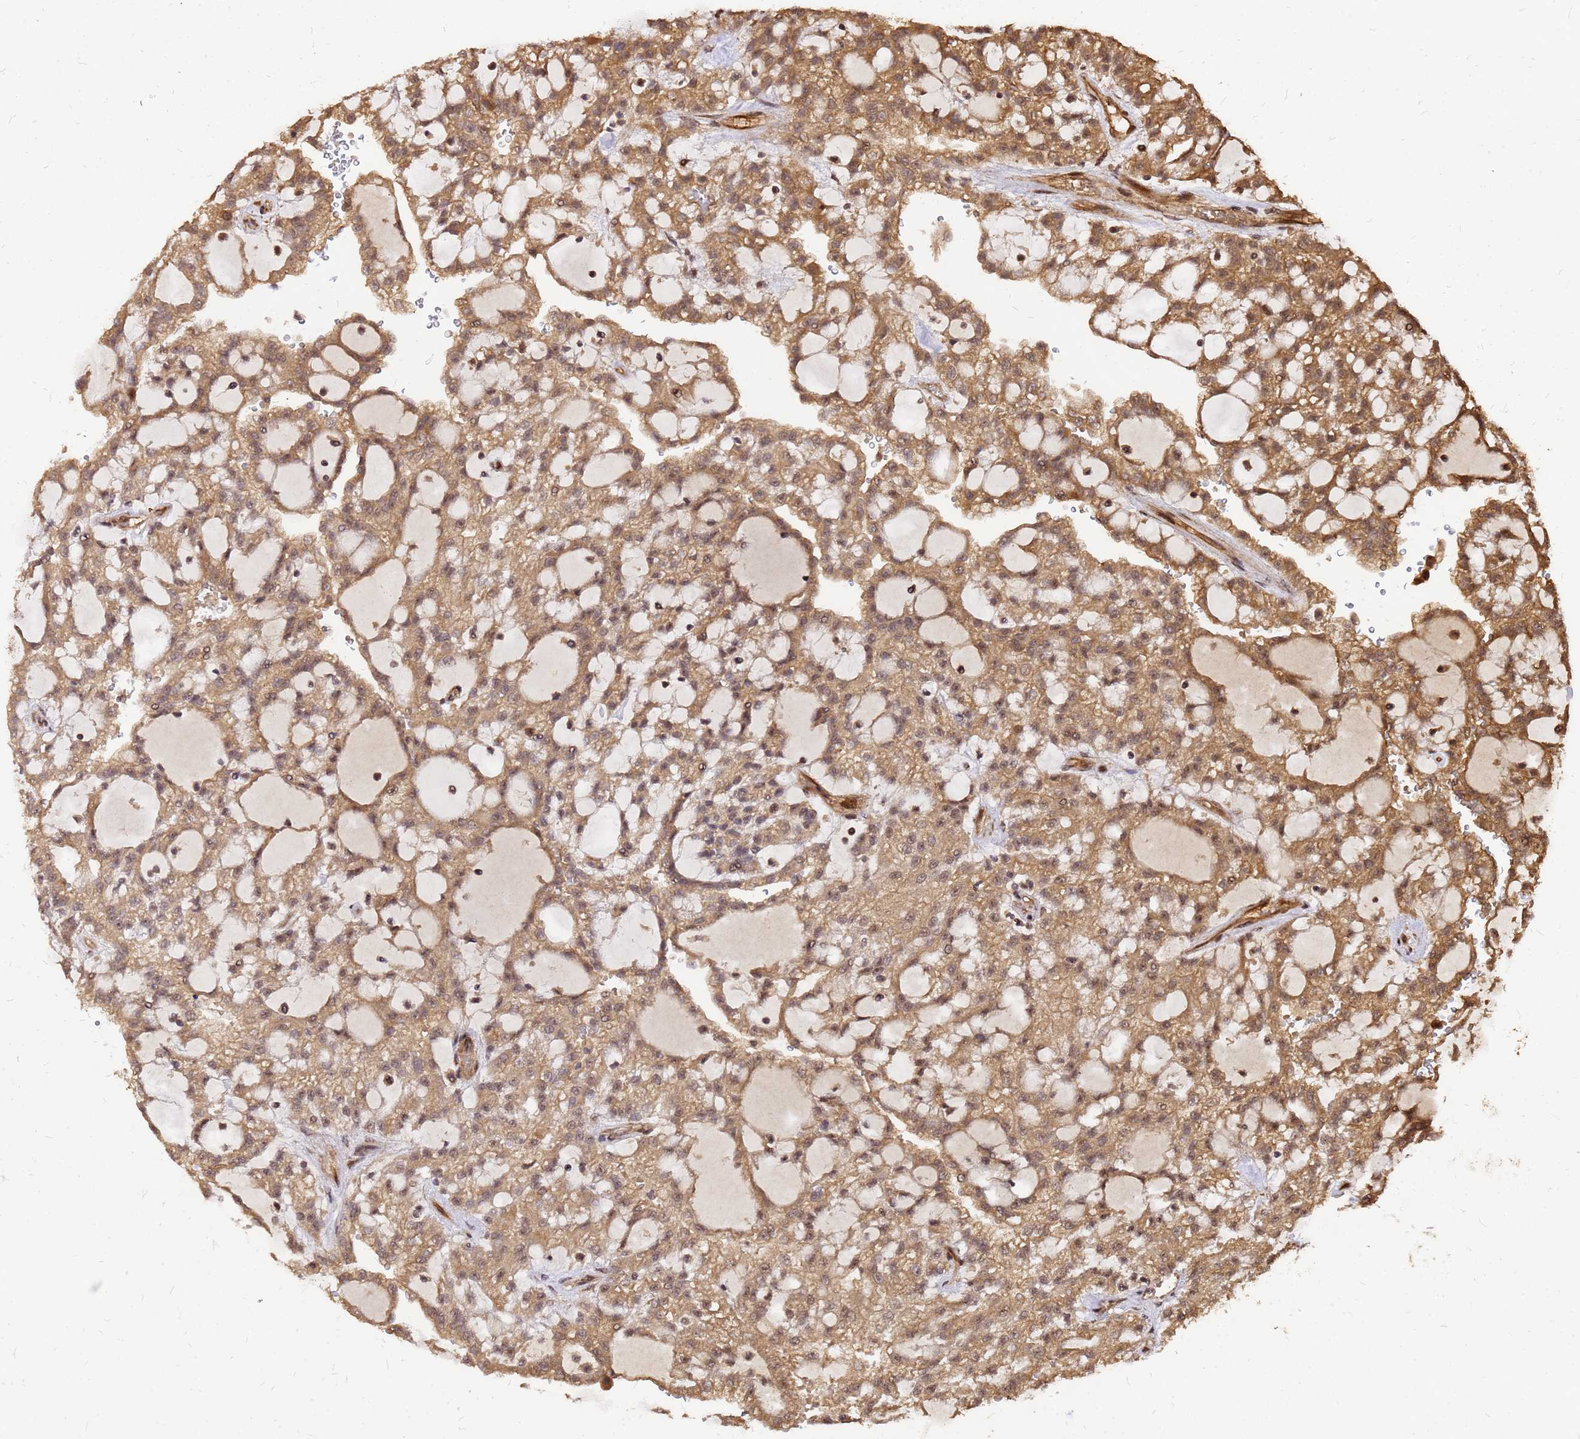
{"staining": {"intensity": "moderate", "quantity": ">75%", "location": "cytoplasmic/membranous,nuclear"}, "tissue": "renal cancer", "cell_type": "Tumor cells", "image_type": "cancer", "snomed": [{"axis": "morphology", "description": "Adenocarcinoma, NOS"}, {"axis": "topography", "description": "Kidney"}], "caption": "IHC image of renal adenocarcinoma stained for a protein (brown), which displays medium levels of moderate cytoplasmic/membranous and nuclear positivity in about >75% of tumor cells.", "gene": "GPATCH8", "patient": {"sex": "male", "age": 63}}